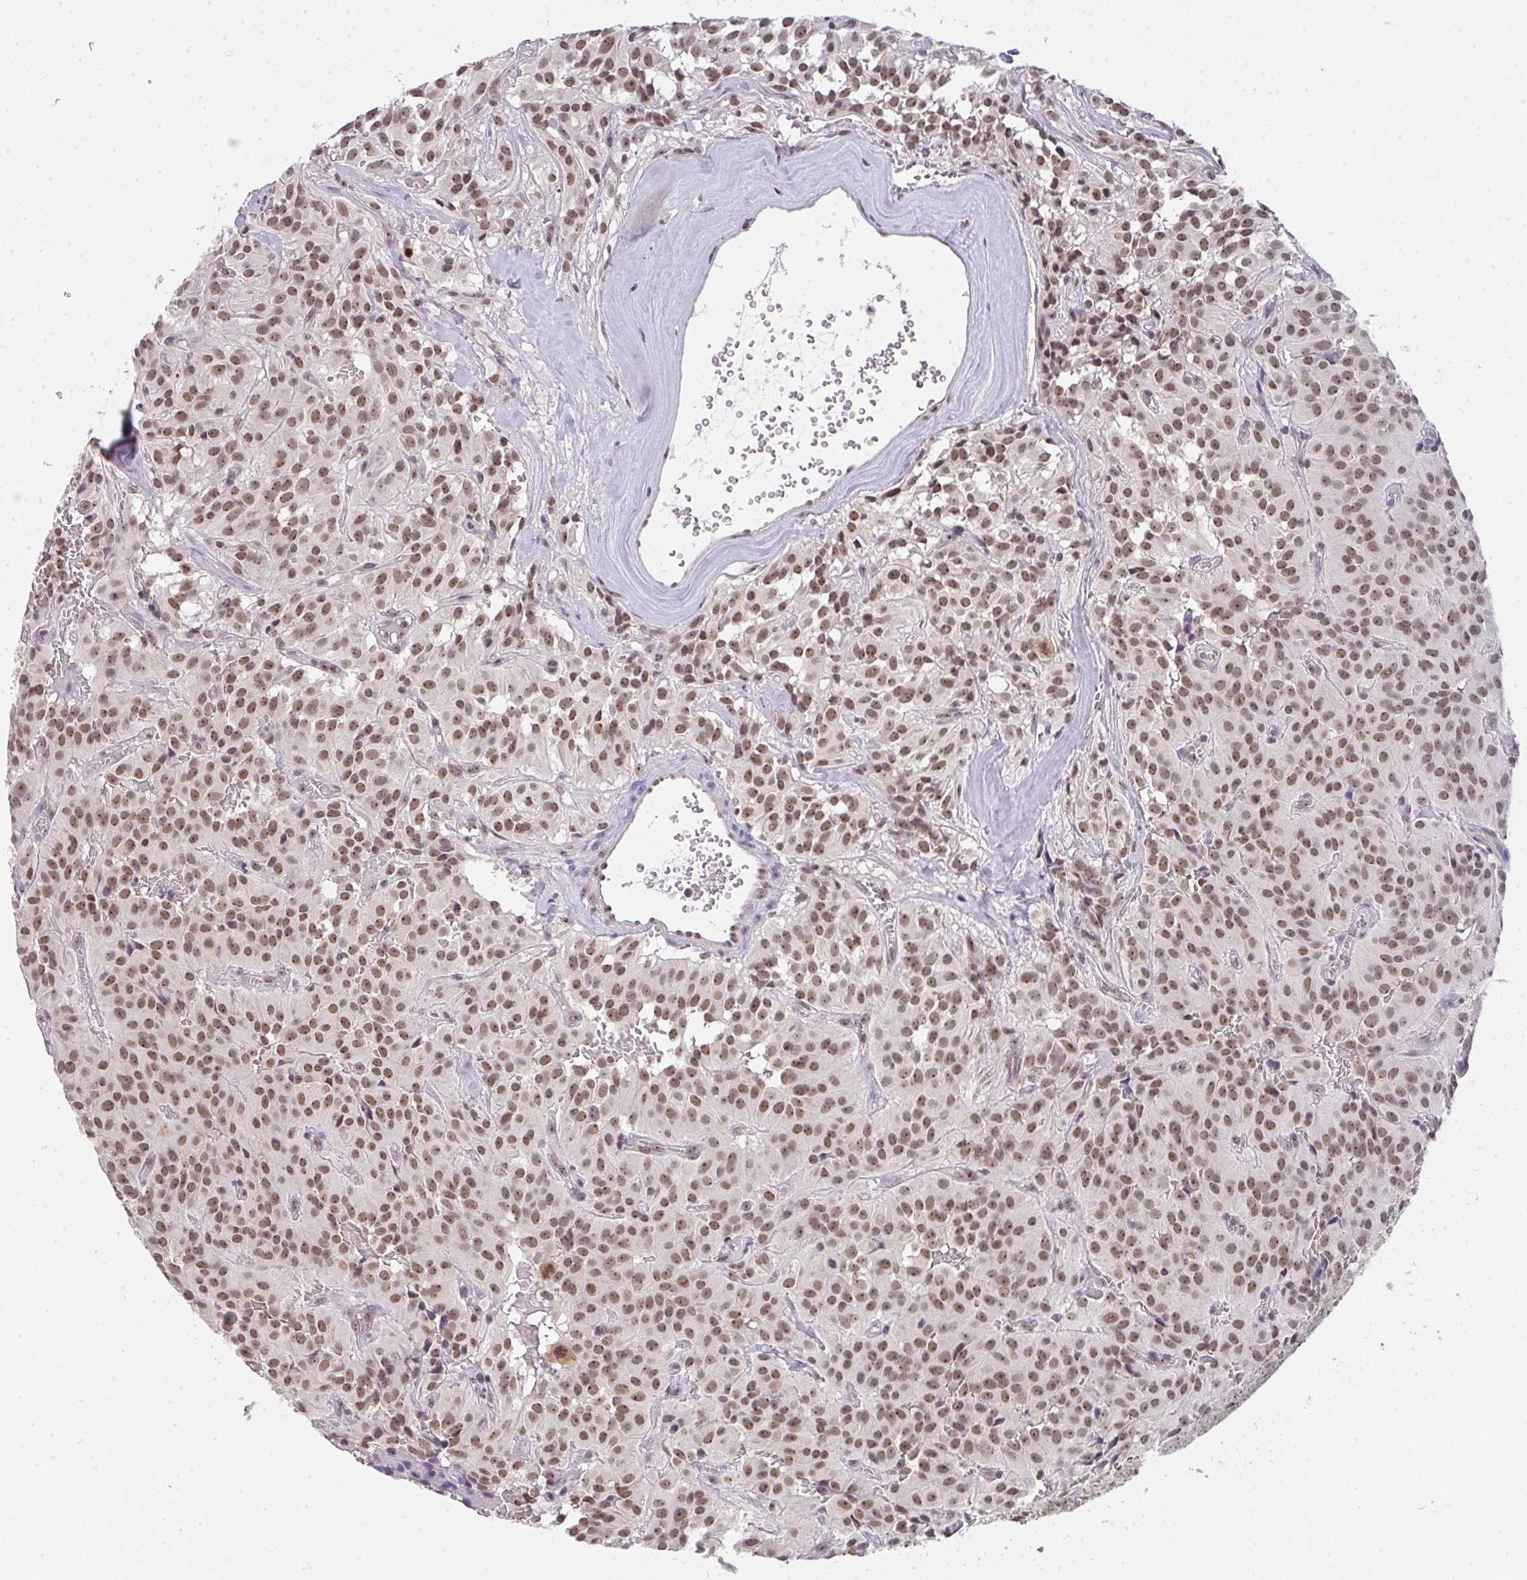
{"staining": {"intensity": "moderate", "quantity": ">75%", "location": "nuclear"}, "tissue": "glioma", "cell_type": "Tumor cells", "image_type": "cancer", "snomed": [{"axis": "morphology", "description": "Glioma, malignant, Low grade"}, {"axis": "topography", "description": "Brain"}], "caption": "This micrograph exhibits IHC staining of human glioma, with medium moderate nuclear positivity in about >75% of tumor cells.", "gene": "DKC1", "patient": {"sex": "male", "age": 42}}